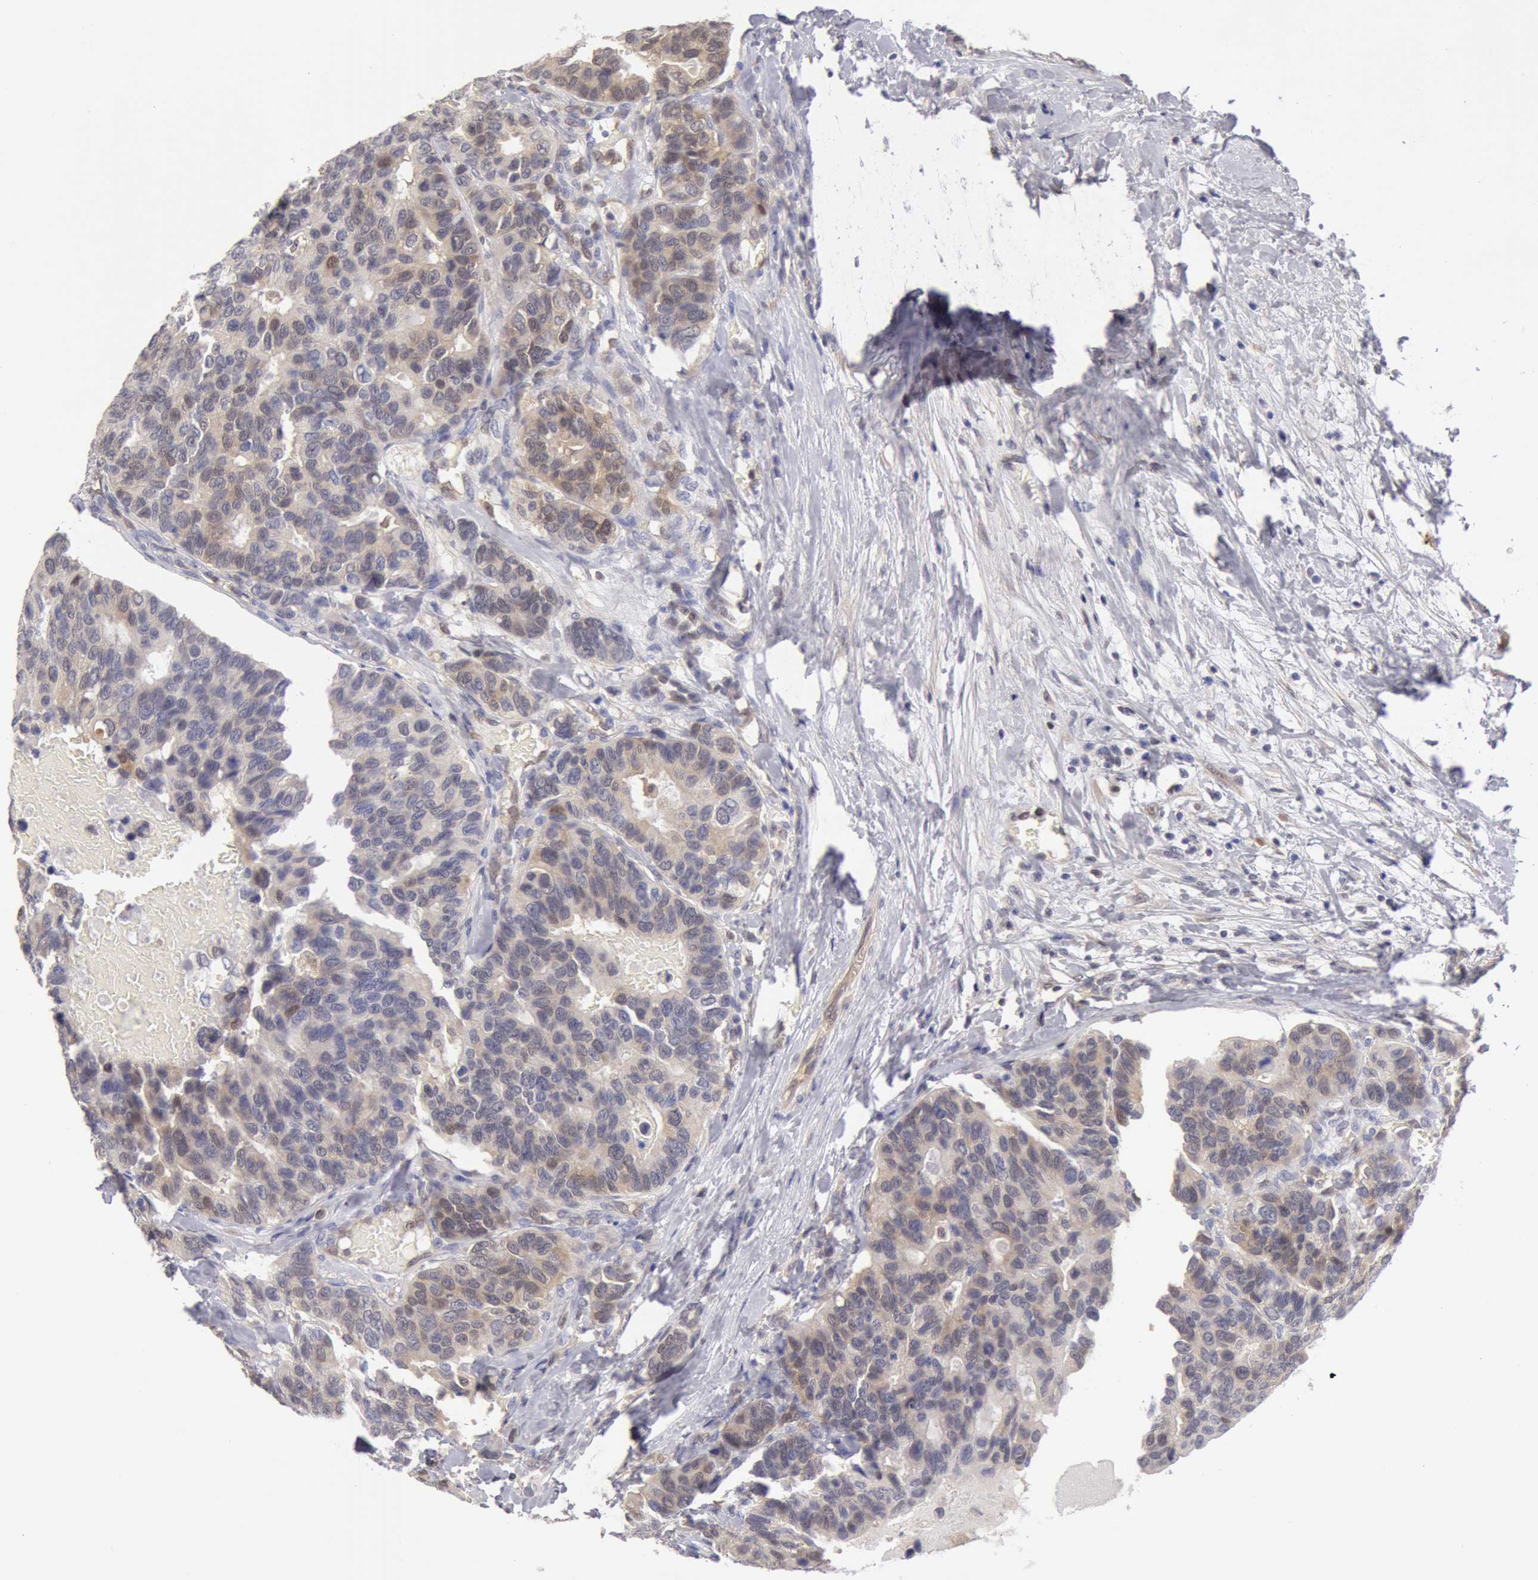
{"staining": {"intensity": "negative", "quantity": "none", "location": "none"}, "tissue": "breast cancer", "cell_type": "Tumor cells", "image_type": "cancer", "snomed": [{"axis": "morphology", "description": "Duct carcinoma"}, {"axis": "topography", "description": "Breast"}], "caption": "This is an immunohistochemistry image of human breast cancer. There is no staining in tumor cells.", "gene": "TXNRD1", "patient": {"sex": "female", "age": 69}}